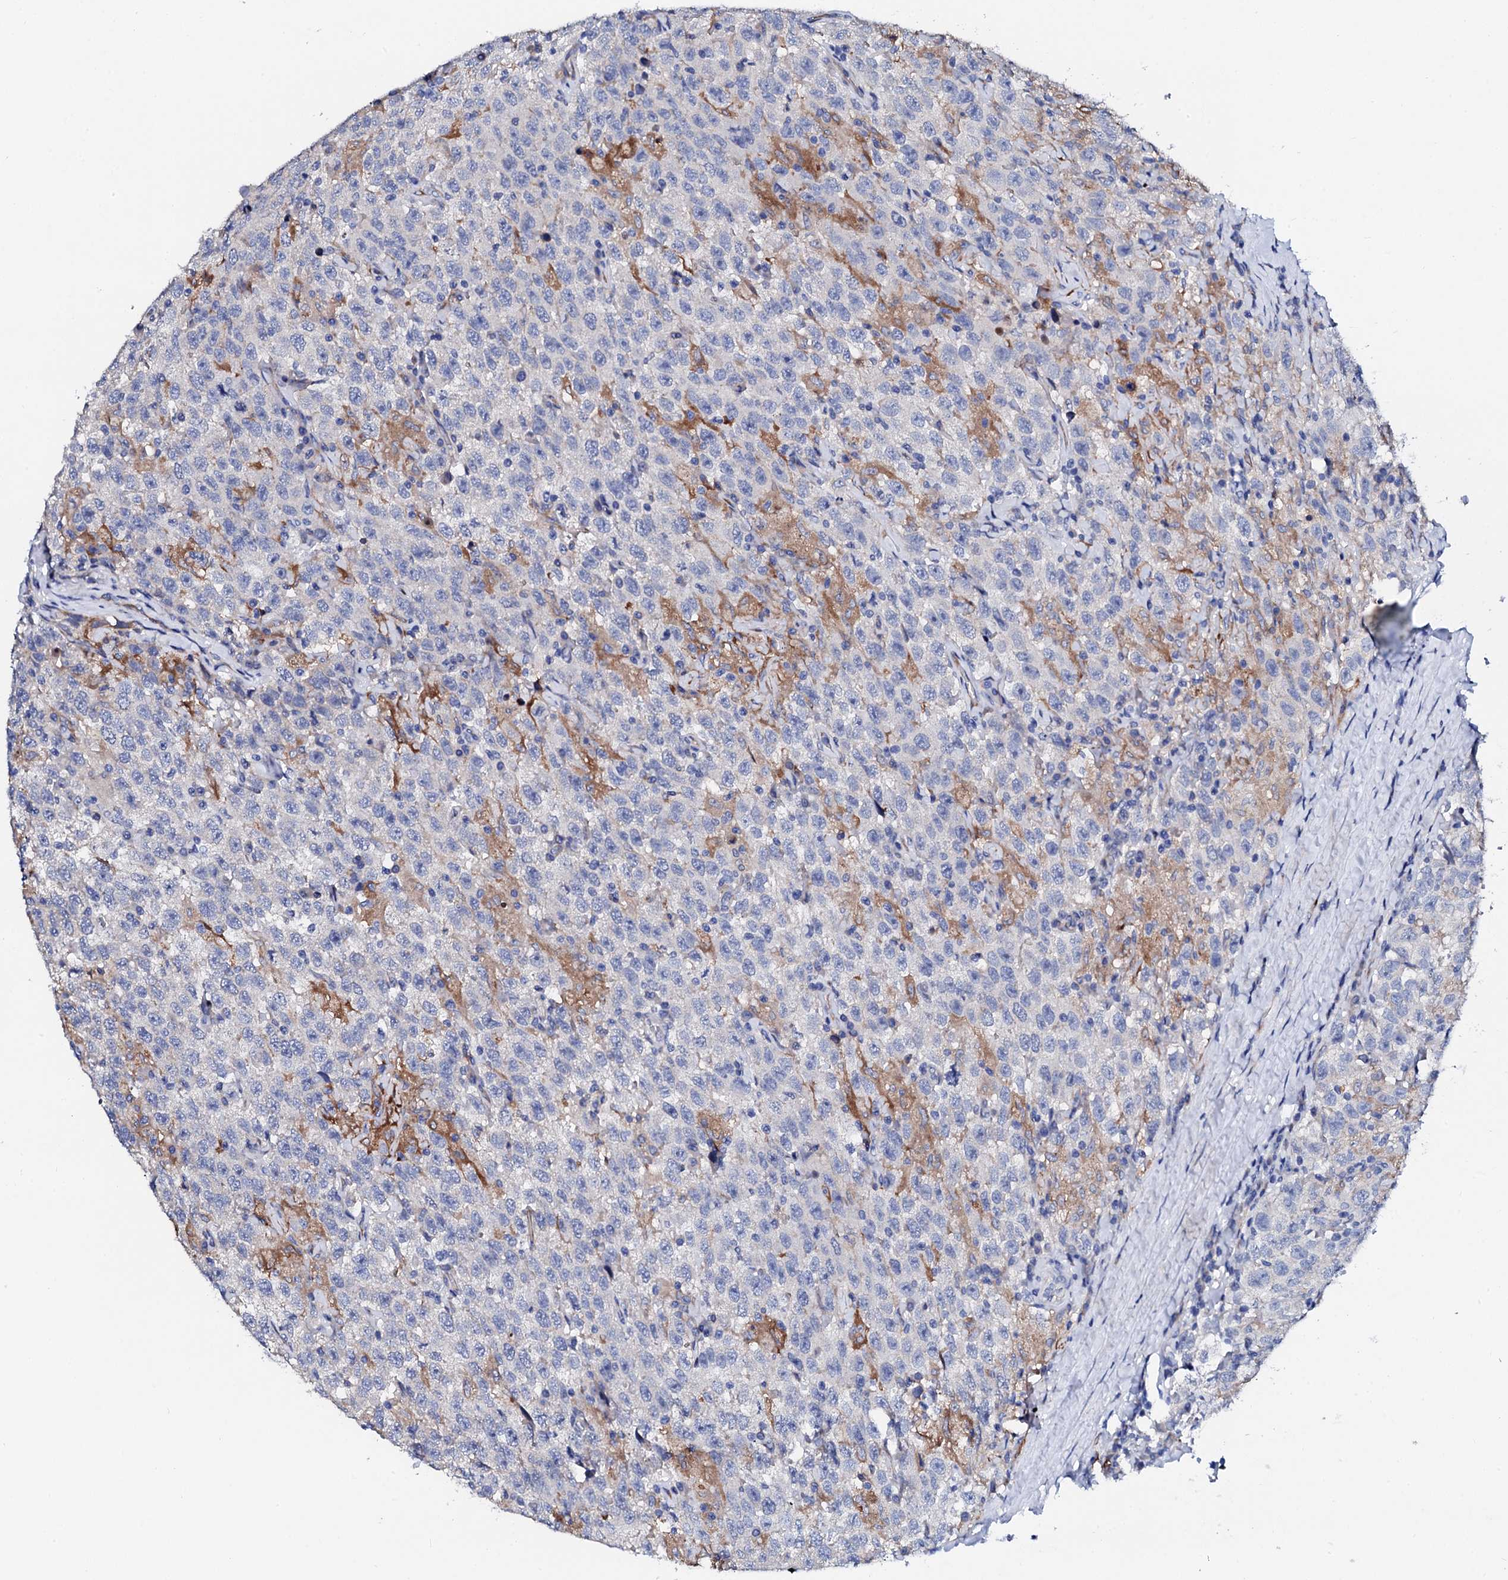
{"staining": {"intensity": "negative", "quantity": "none", "location": "none"}, "tissue": "testis cancer", "cell_type": "Tumor cells", "image_type": "cancer", "snomed": [{"axis": "morphology", "description": "Seminoma, NOS"}, {"axis": "topography", "description": "Testis"}], "caption": "Seminoma (testis) was stained to show a protein in brown. There is no significant expression in tumor cells.", "gene": "TRDN", "patient": {"sex": "male", "age": 41}}